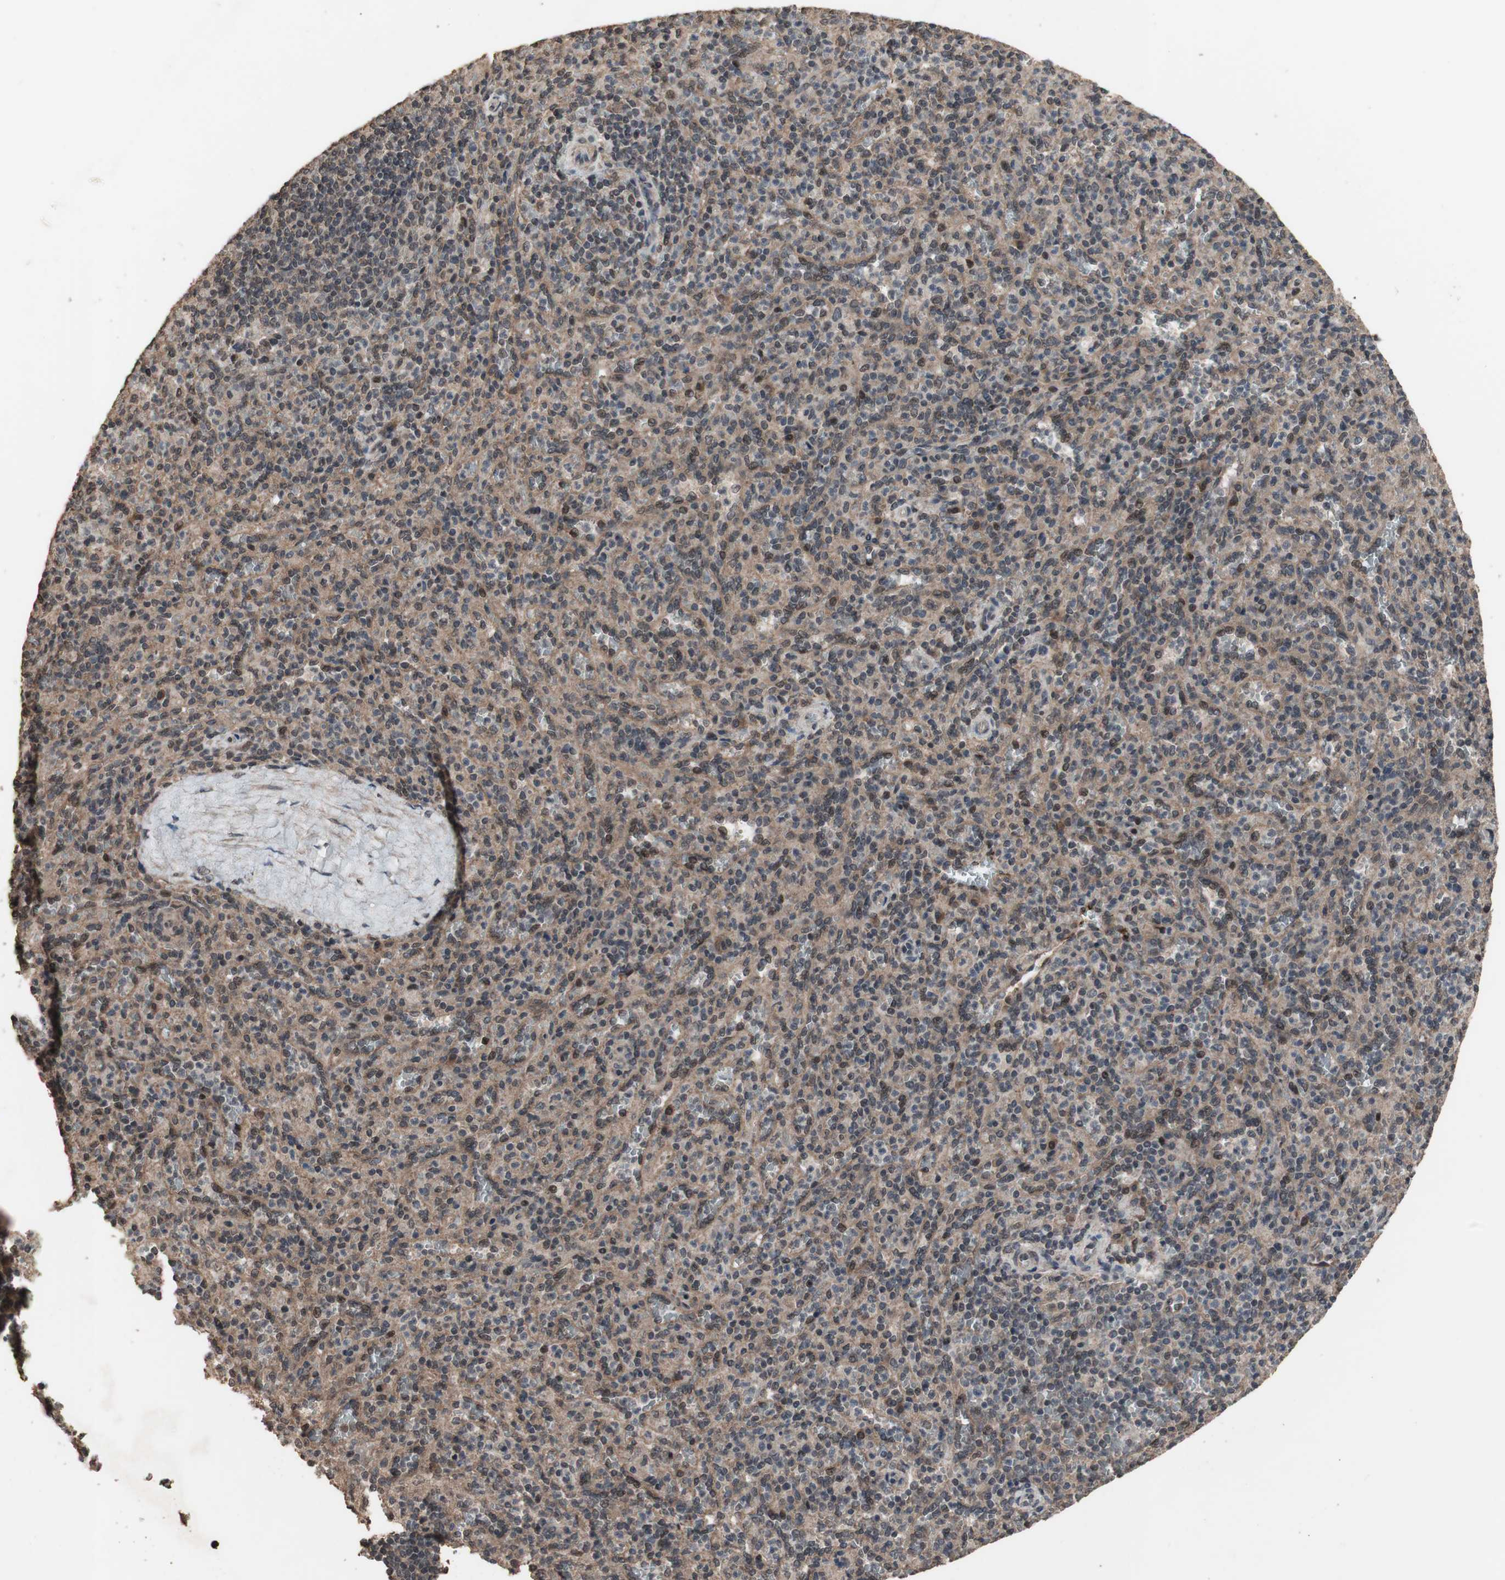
{"staining": {"intensity": "negative", "quantity": "none", "location": "none"}, "tissue": "spleen", "cell_type": "Cells in red pulp", "image_type": "normal", "snomed": [{"axis": "morphology", "description": "Normal tissue, NOS"}, {"axis": "topography", "description": "Spleen"}], "caption": "IHC photomicrograph of normal spleen: spleen stained with DAB shows no significant protein expression in cells in red pulp.", "gene": "KANSL1", "patient": {"sex": "male", "age": 36}}